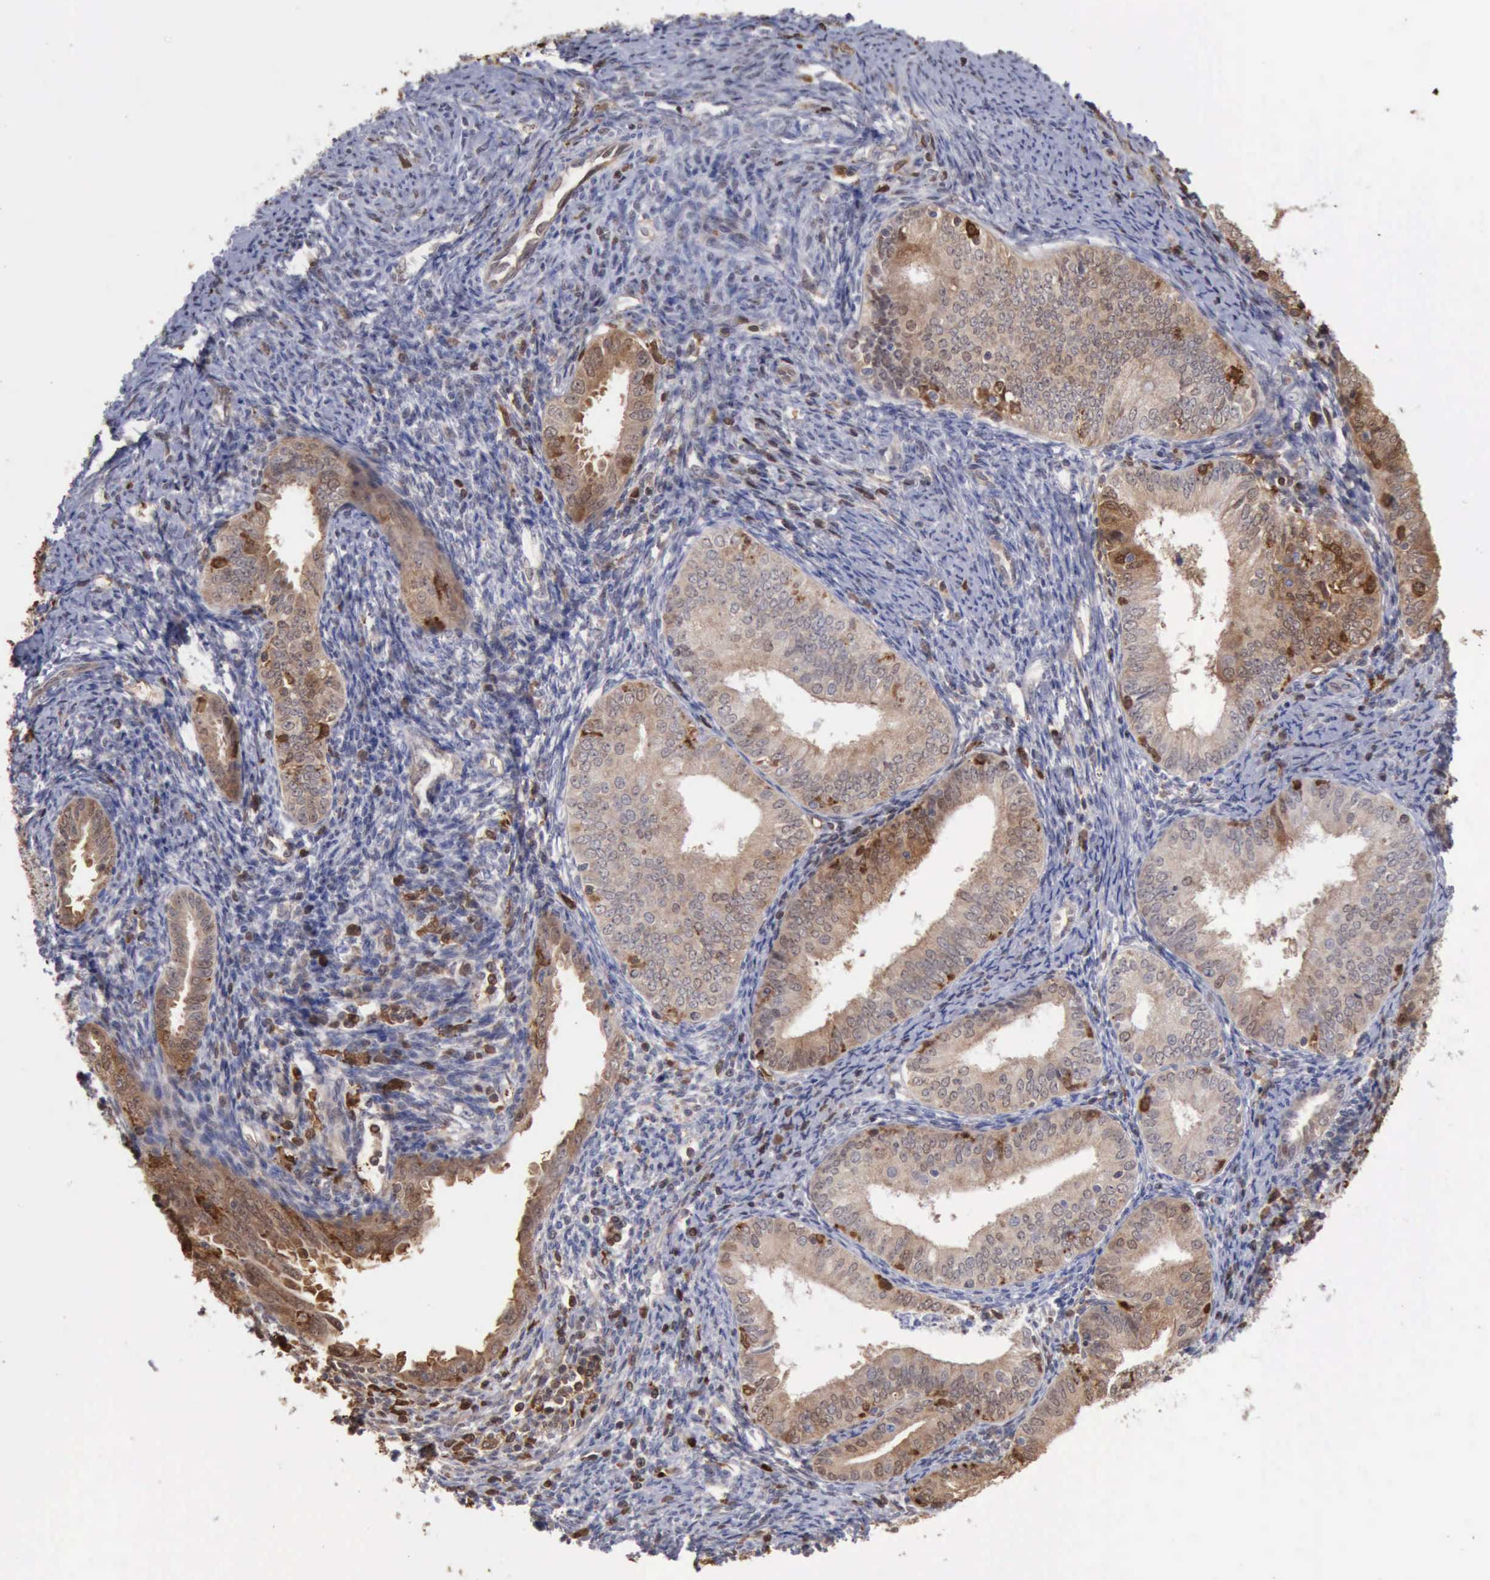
{"staining": {"intensity": "moderate", "quantity": "25%-75%", "location": "cytoplasmic/membranous"}, "tissue": "endometrial cancer", "cell_type": "Tumor cells", "image_type": "cancer", "snomed": [{"axis": "morphology", "description": "Adenocarcinoma, NOS"}, {"axis": "topography", "description": "Endometrium"}], "caption": "Immunohistochemical staining of human endometrial cancer (adenocarcinoma) exhibits moderate cytoplasmic/membranous protein staining in approximately 25%-75% of tumor cells.", "gene": "STAT1", "patient": {"sex": "female", "age": 55}}